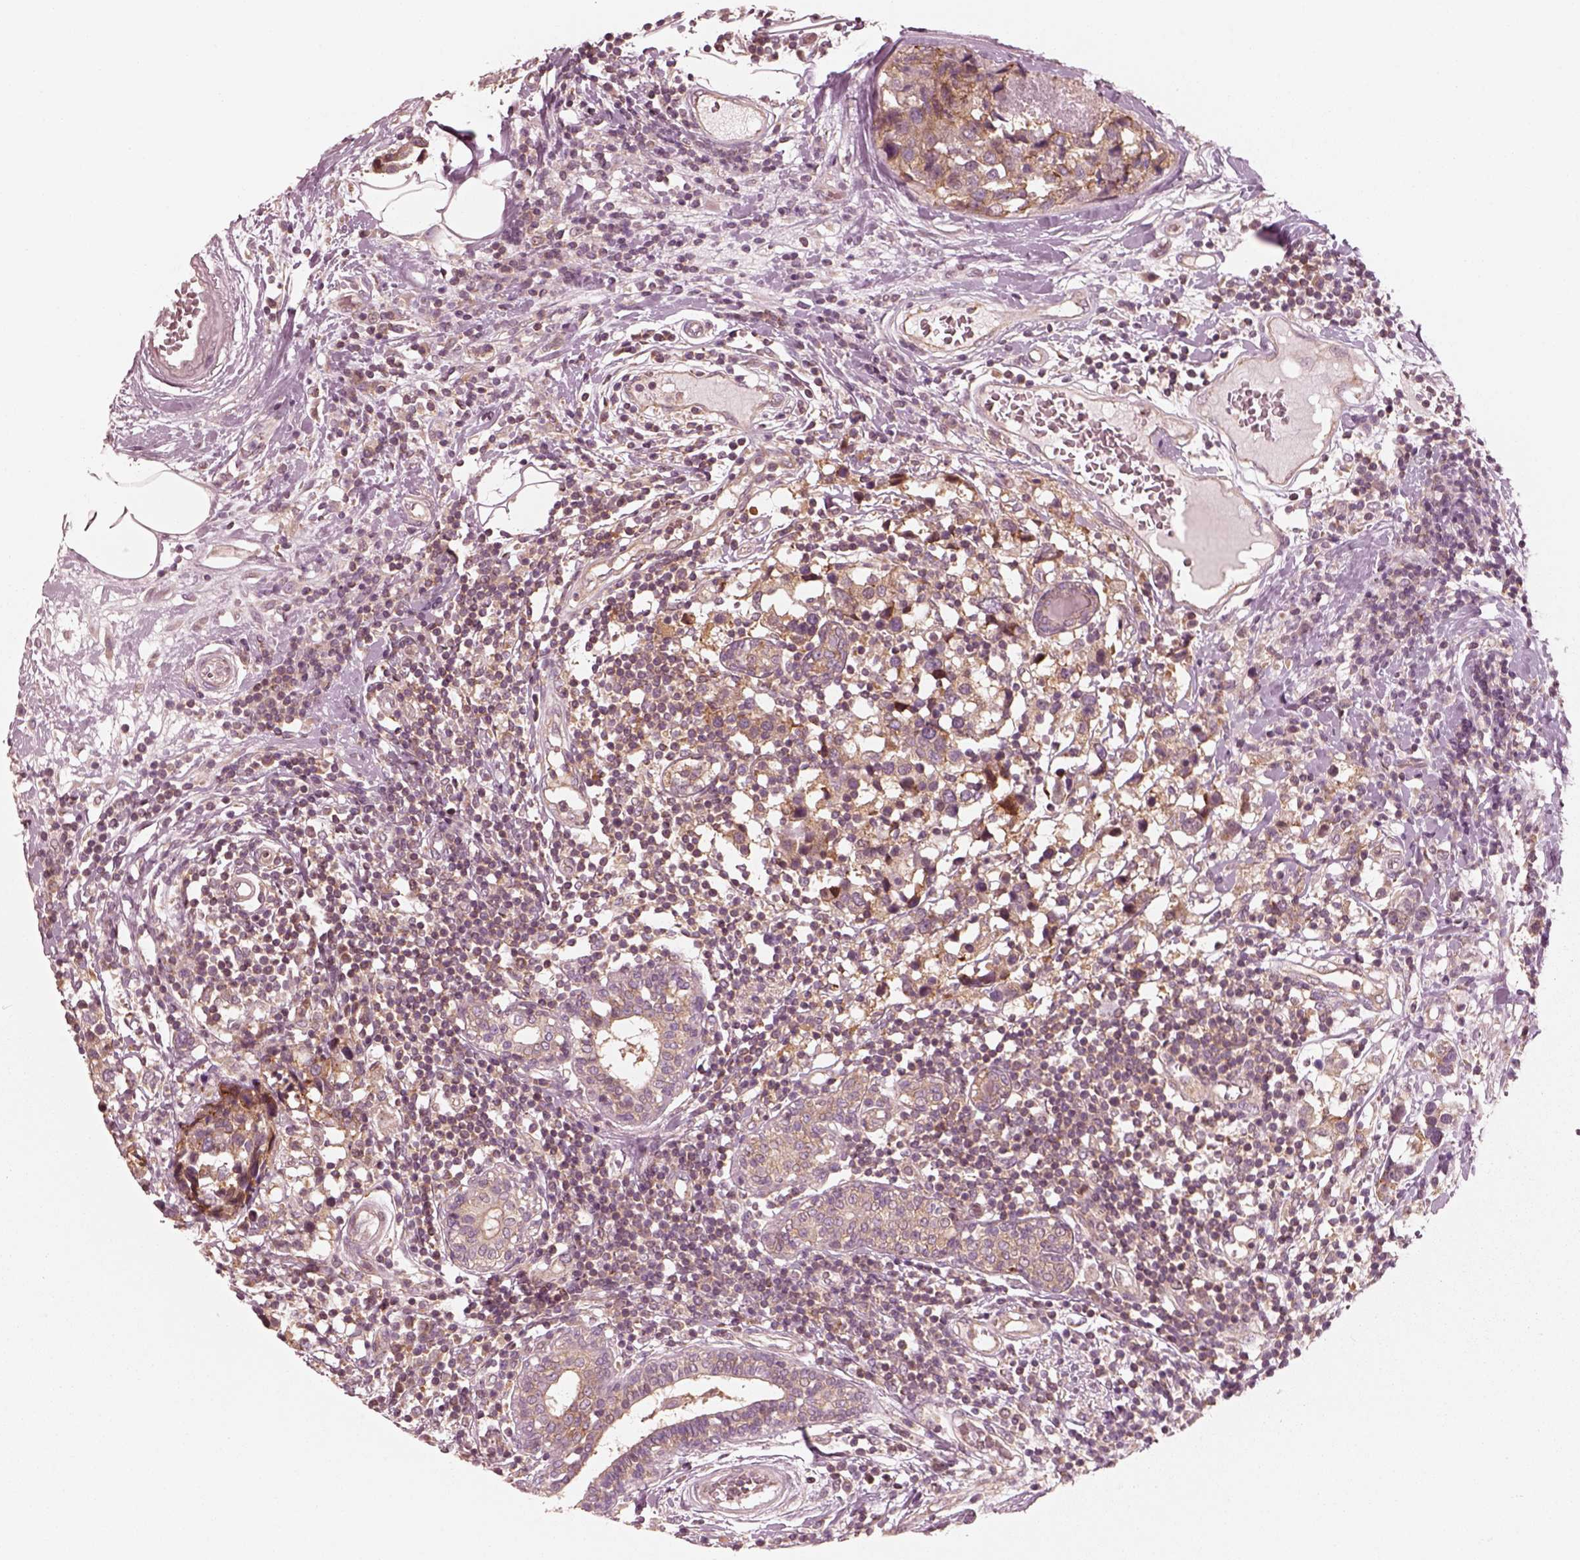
{"staining": {"intensity": "moderate", "quantity": ">75%", "location": "cytoplasmic/membranous"}, "tissue": "breast cancer", "cell_type": "Tumor cells", "image_type": "cancer", "snomed": [{"axis": "morphology", "description": "Lobular carcinoma"}, {"axis": "topography", "description": "Breast"}], "caption": "Breast lobular carcinoma tissue exhibits moderate cytoplasmic/membranous expression in about >75% of tumor cells, visualized by immunohistochemistry. (brown staining indicates protein expression, while blue staining denotes nuclei).", "gene": "CNOT2", "patient": {"sex": "female", "age": 59}}